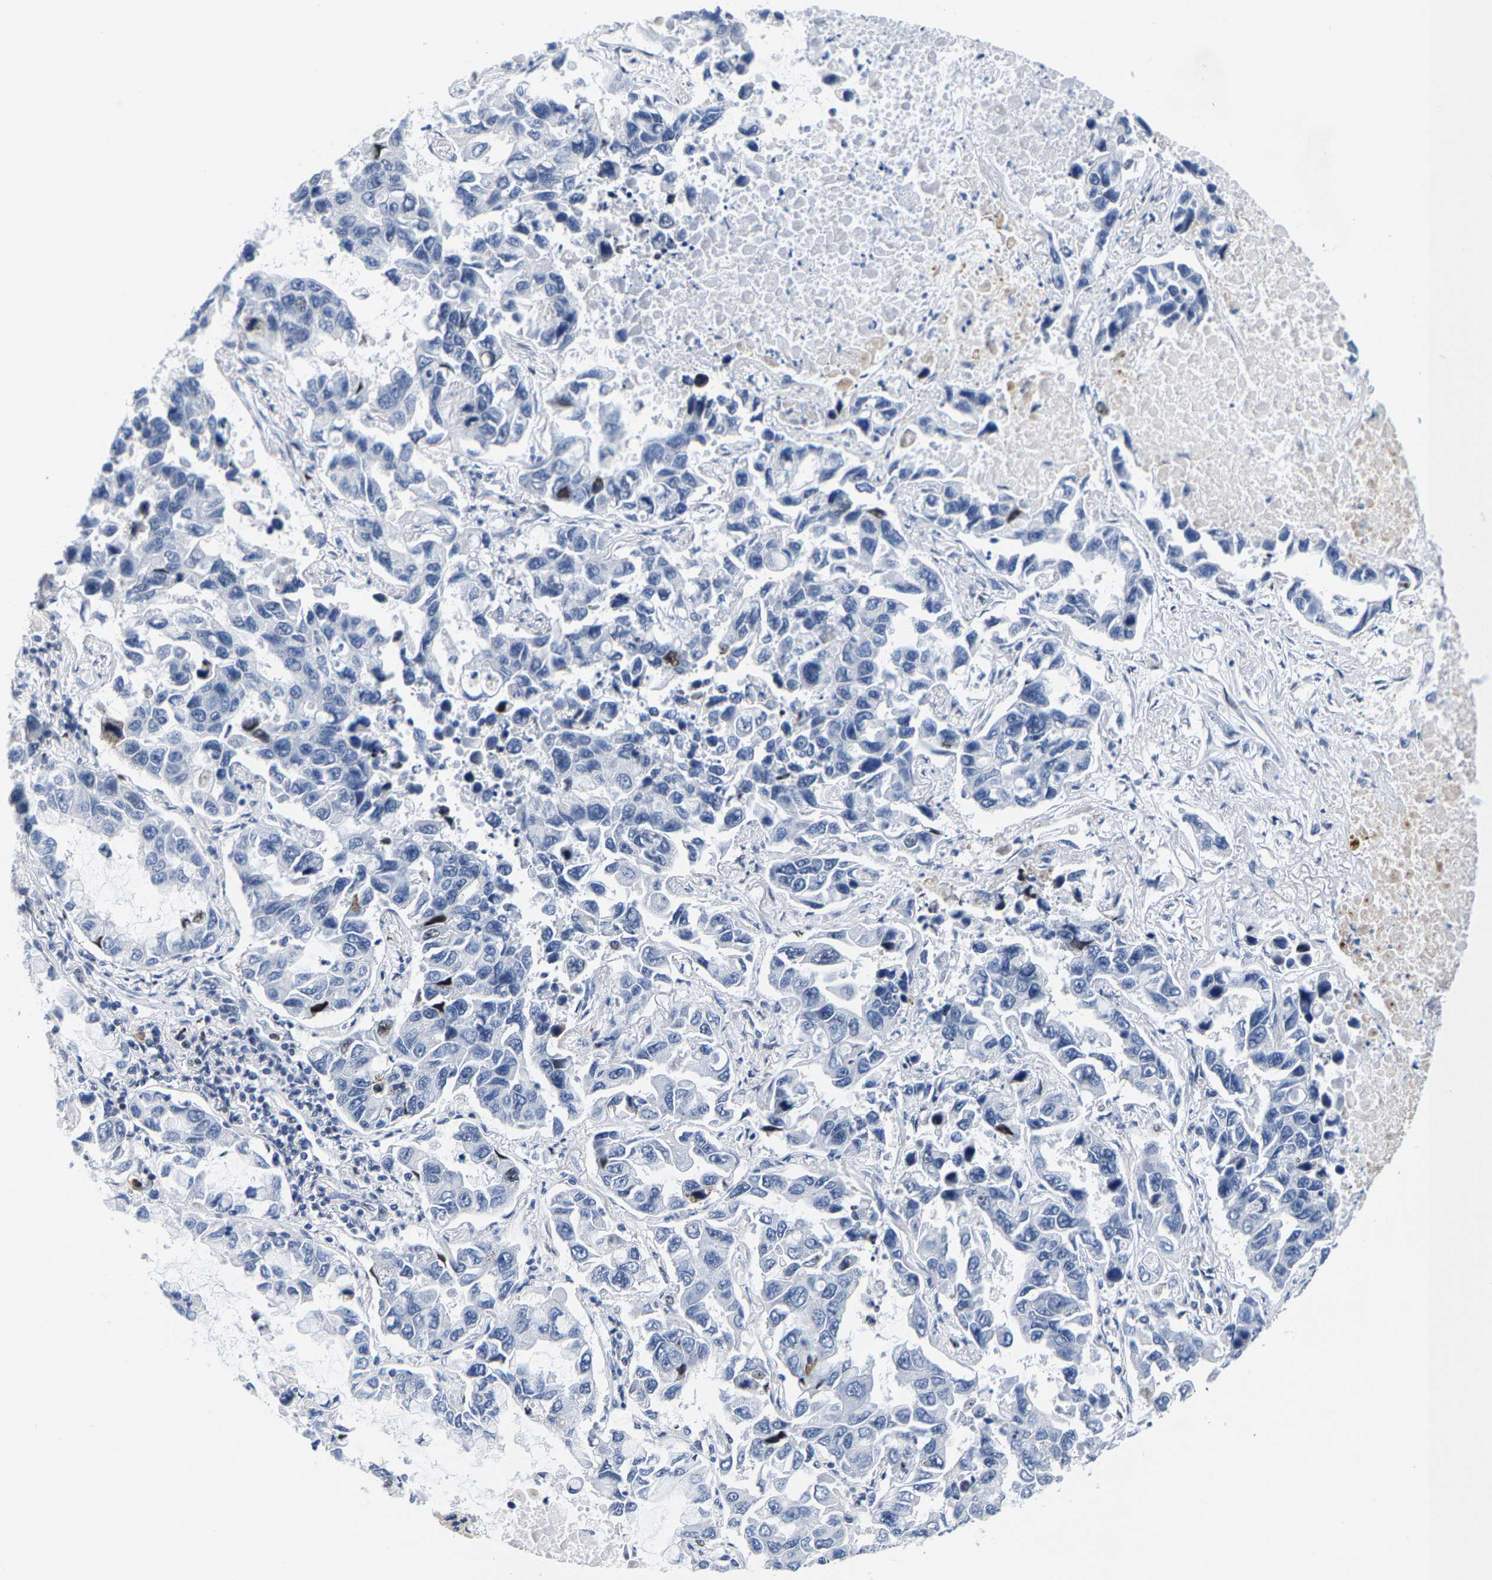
{"staining": {"intensity": "negative", "quantity": "none", "location": "none"}, "tissue": "lung cancer", "cell_type": "Tumor cells", "image_type": "cancer", "snomed": [{"axis": "morphology", "description": "Adenocarcinoma, NOS"}, {"axis": "topography", "description": "Lung"}], "caption": "Immunohistochemistry photomicrograph of human lung adenocarcinoma stained for a protein (brown), which displays no positivity in tumor cells.", "gene": "SETD1B", "patient": {"sex": "male", "age": 64}}